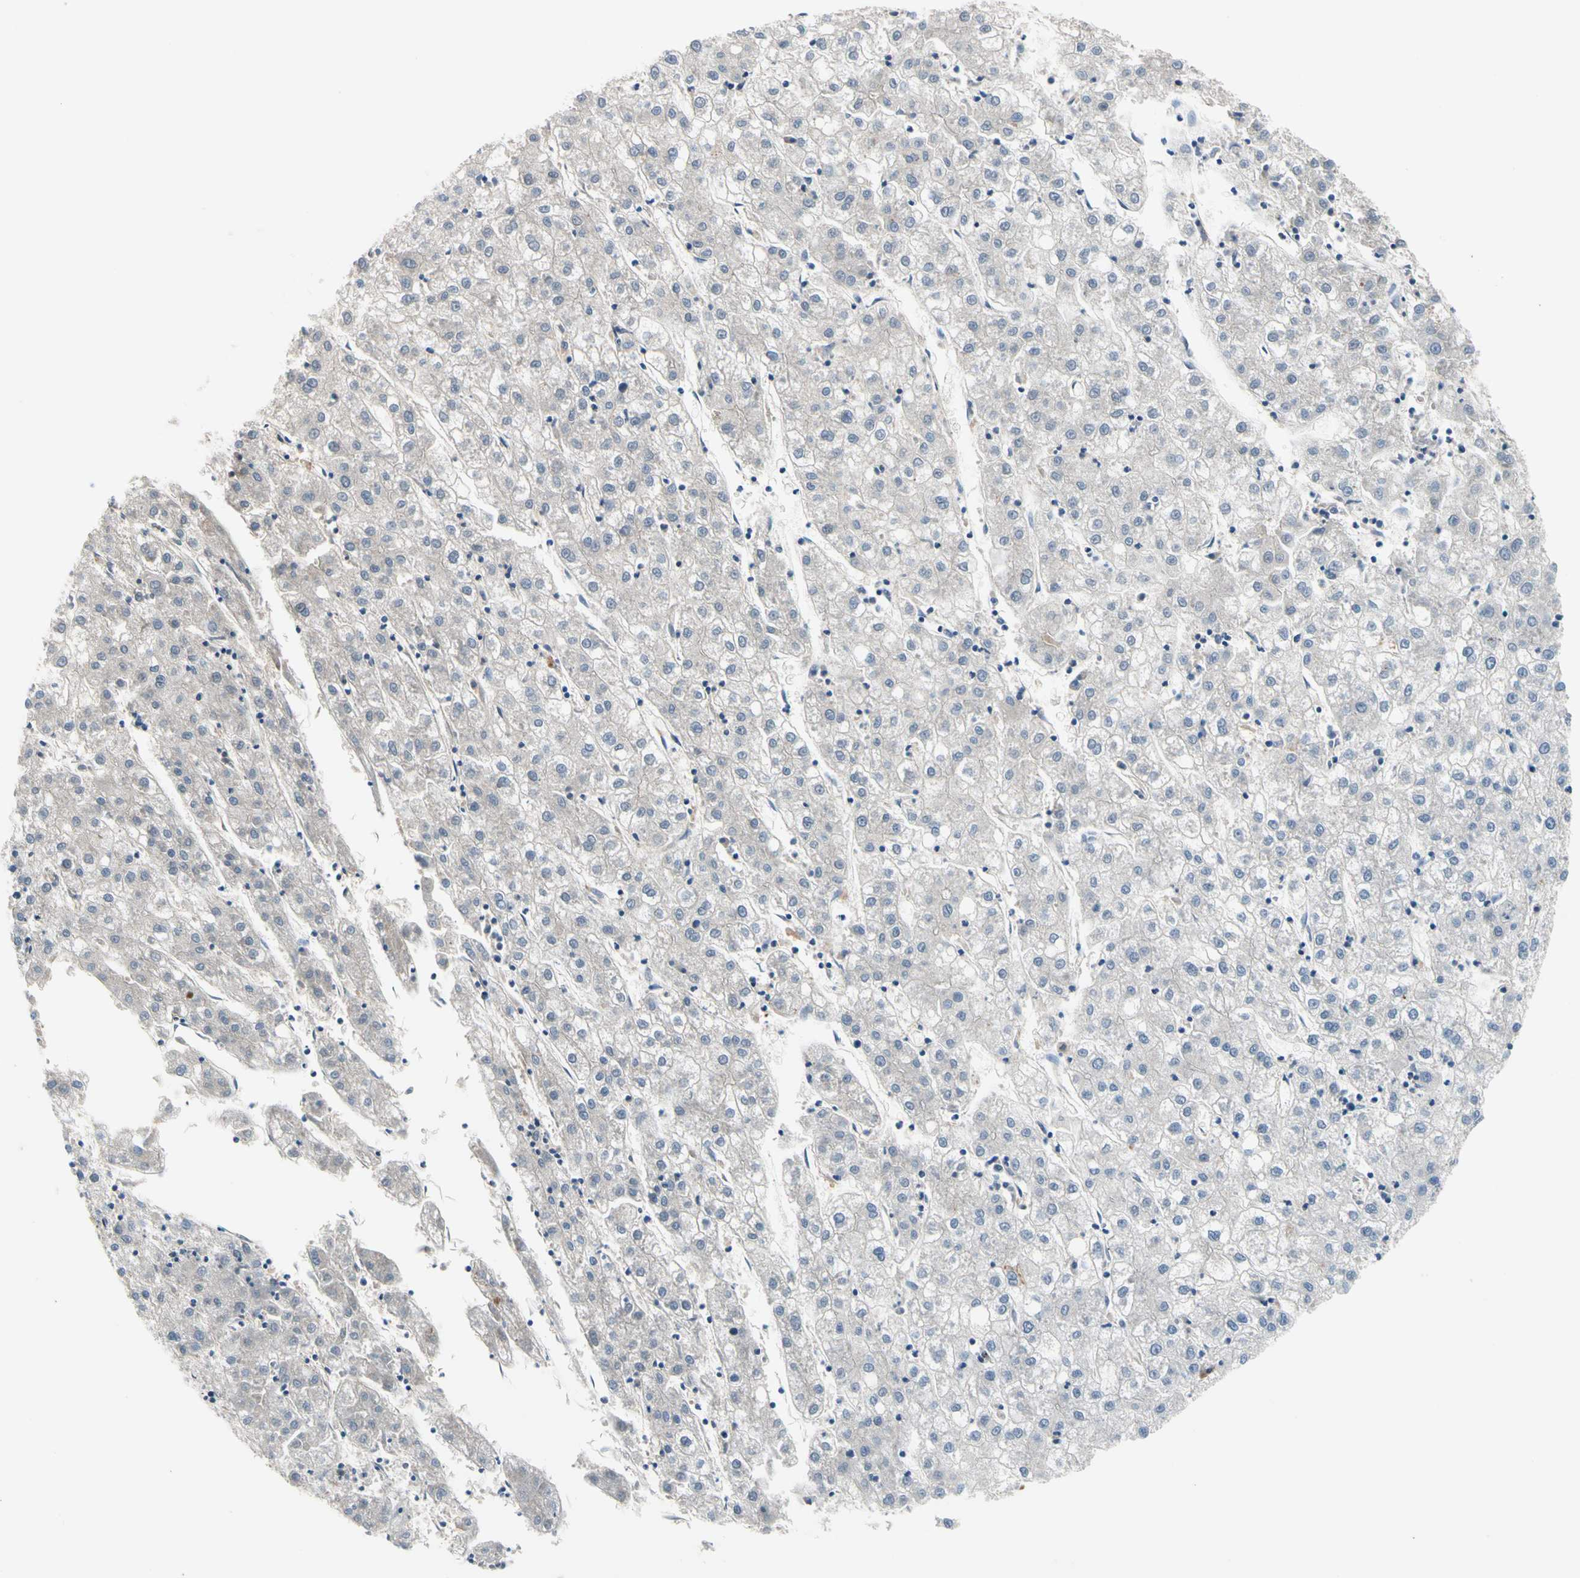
{"staining": {"intensity": "negative", "quantity": "none", "location": "none"}, "tissue": "liver cancer", "cell_type": "Tumor cells", "image_type": "cancer", "snomed": [{"axis": "morphology", "description": "Carcinoma, Hepatocellular, NOS"}, {"axis": "topography", "description": "Liver"}], "caption": "Photomicrograph shows no significant protein positivity in tumor cells of hepatocellular carcinoma (liver).", "gene": "ENTREP3", "patient": {"sex": "male", "age": 72}}